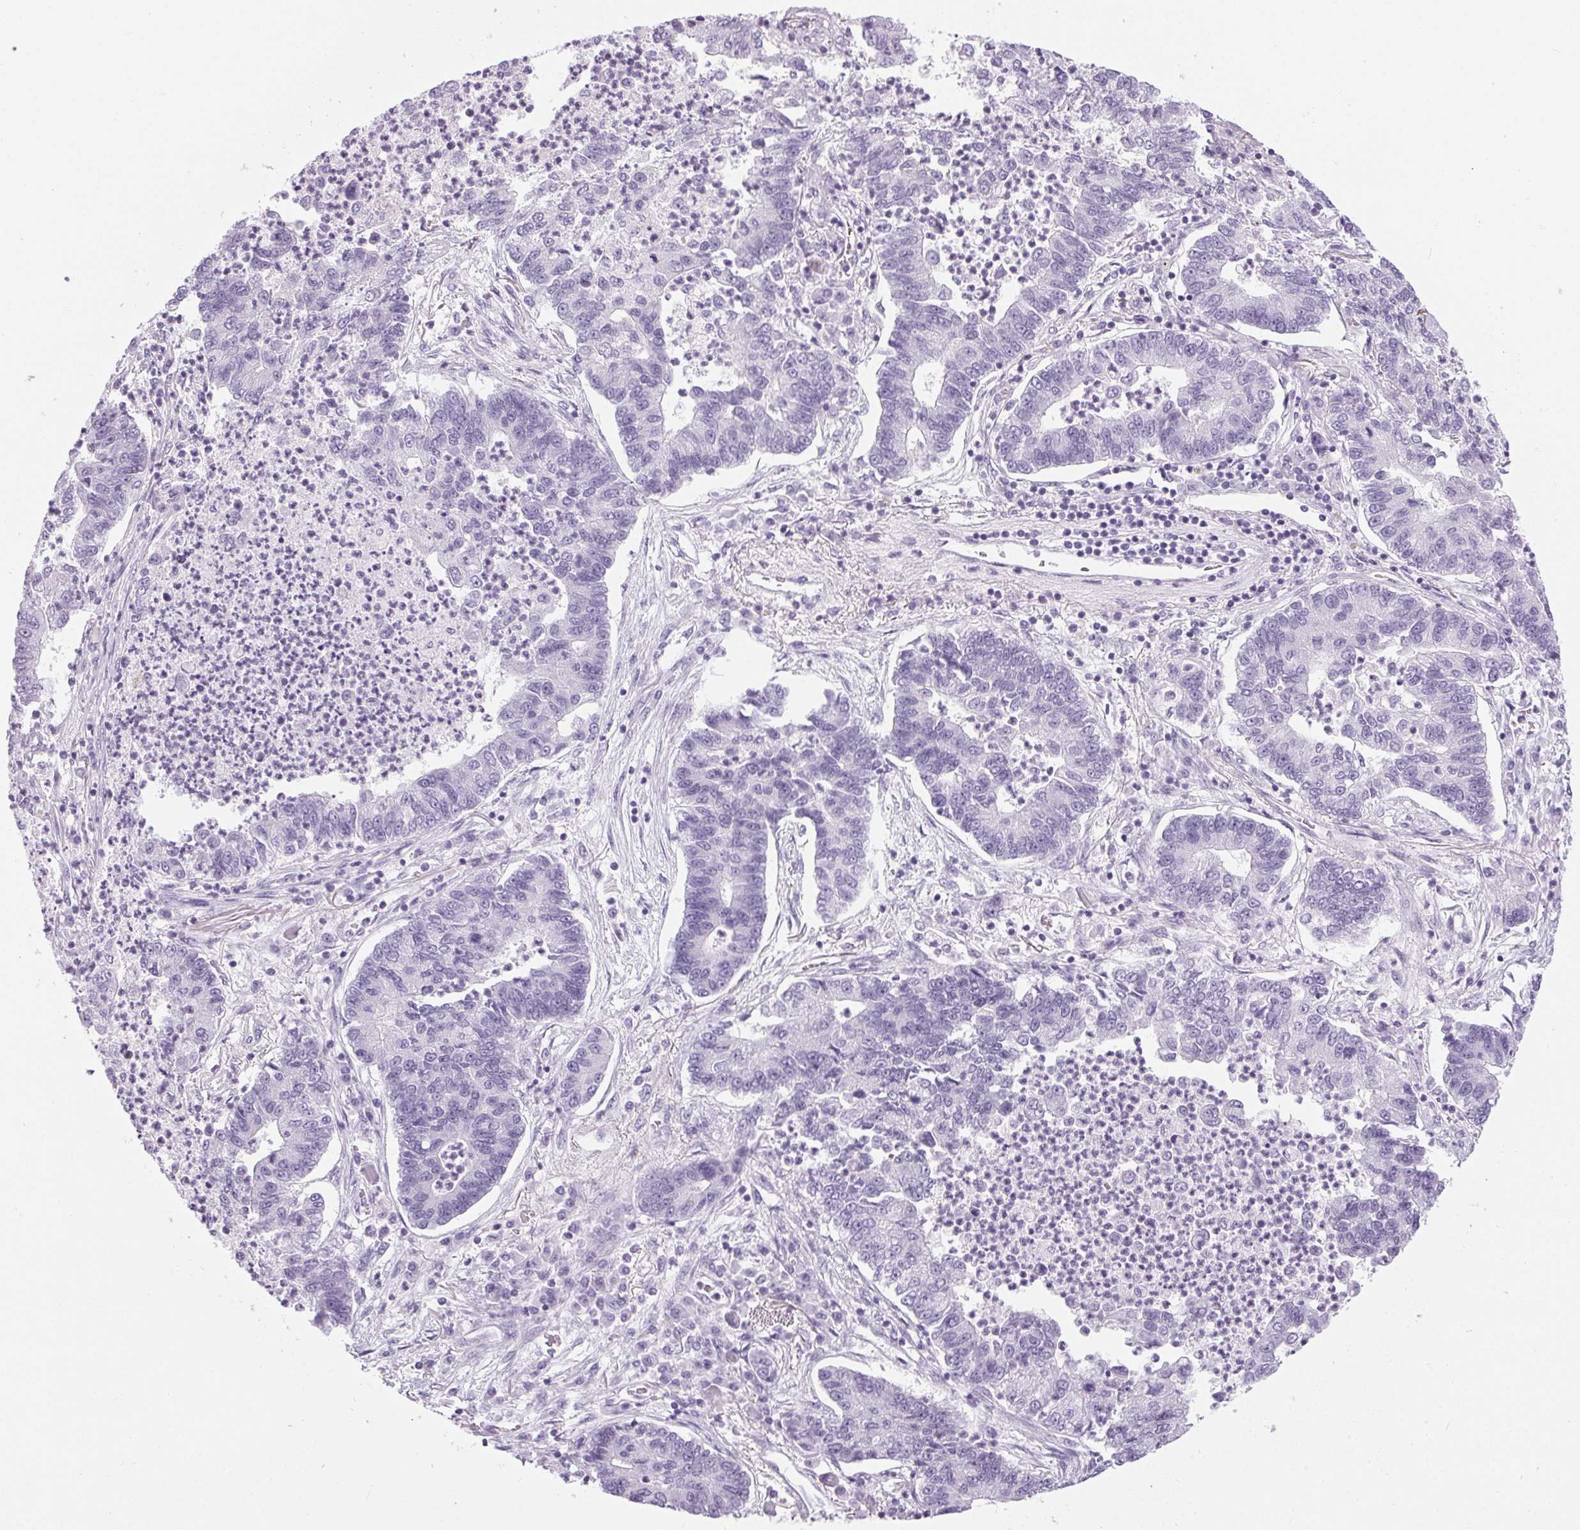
{"staining": {"intensity": "negative", "quantity": "none", "location": "none"}, "tissue": "lung cancer", "cell_type": "Tumor cells", "image_type": "cancer", "snomed": [{"axis": "morphology", "description": "Adenocarcinoma, NOS"}, {"axis": "topography", "description": "Lung"}], "caption": "A histopathology image of lung adenocarcinoma stained for a protein shows no brown staining in tumor cells.", "gene": "LRP2", "patient": {"sex": "female", "age": 57}}